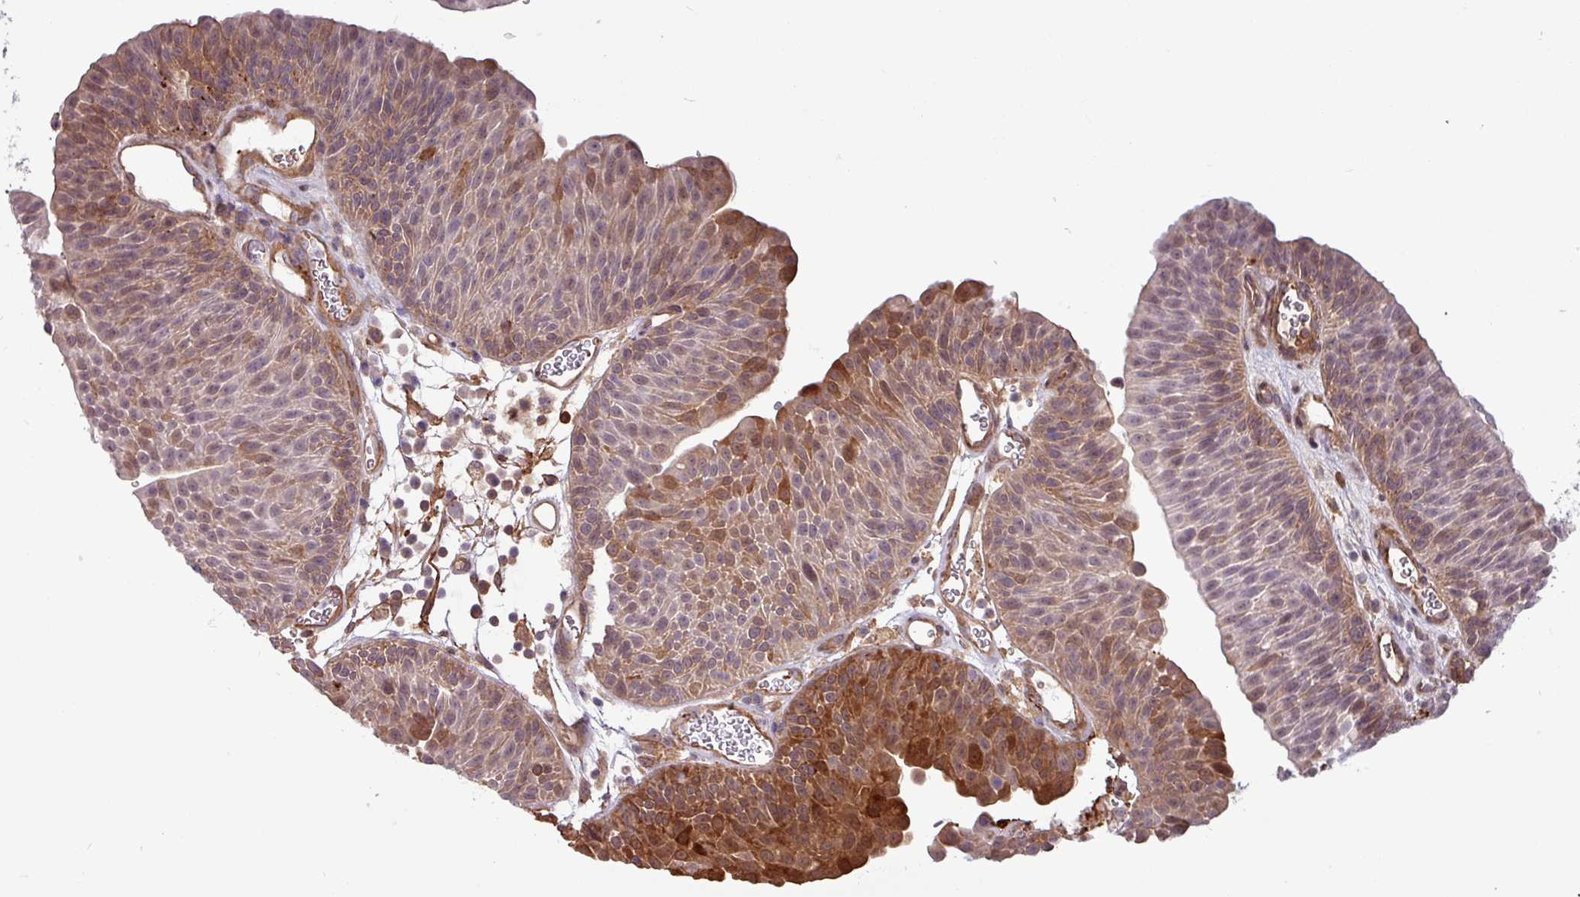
{"staining": {"intensity": "moderate", "quantity": "25%-75%", "location": "cytoplasmic/membranous"}, "tissue": "urothelial cancer", "cell_type": "Tumor cells", "image_type": "cancer", "snomed": [{"axis": "morphology", "description": "Urothelial carcinoma, NOS"}, {"axis": "topography", "description": "Urinary bladder"}], "caption": "This is a micrograph of IHC staining of urothelial cancer, which shows moderate positivity in the cytoplasmic/membranous of tumor cells.", "gene": "PCED1A", "patient": {"sex": "male", "age": 67}}